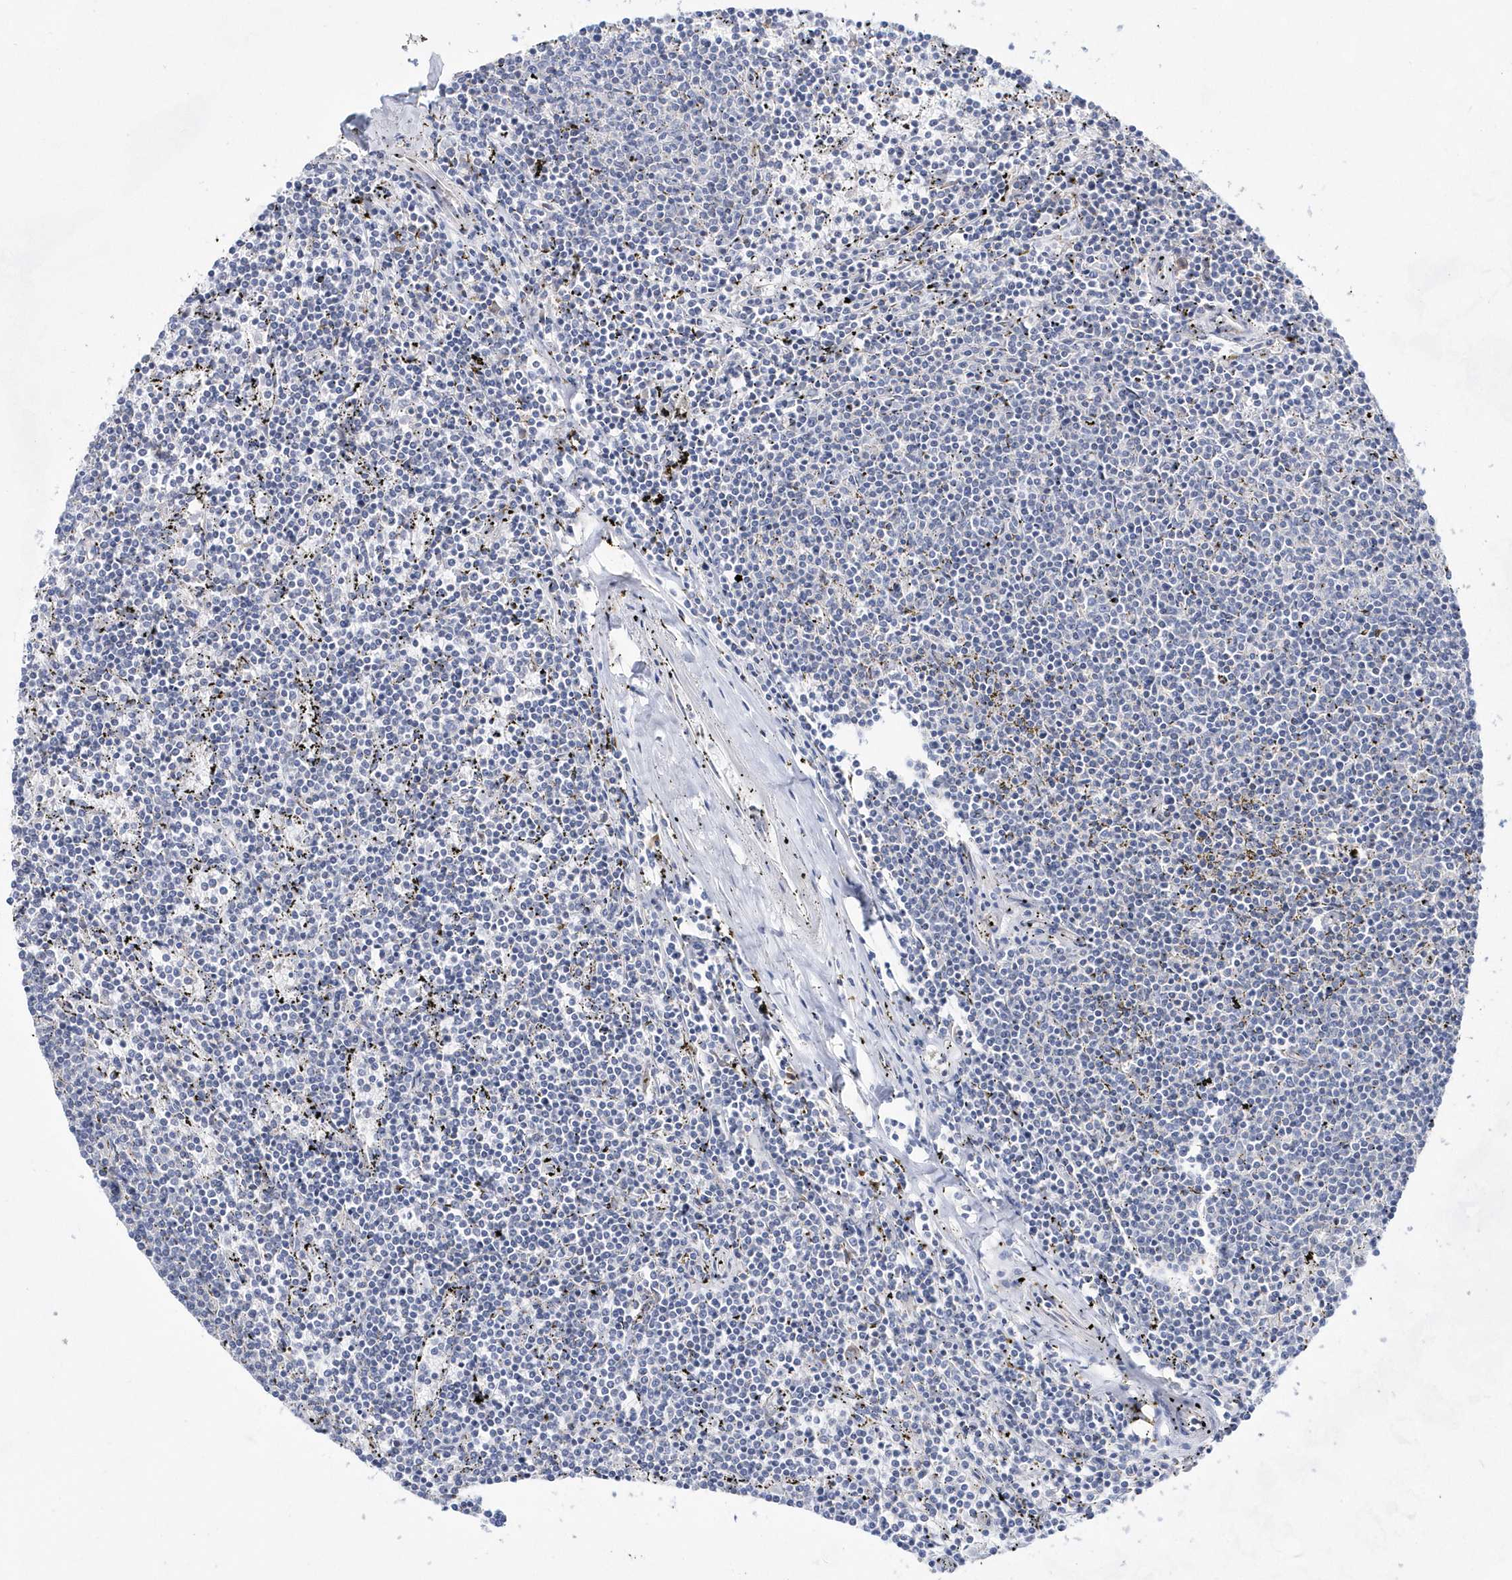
{"staining": {"intensity": "negative", "quantity": "none", "location": "none"}, "tissue": "lymphoma", "cell_type": "Tumor cells", "image_type": "cancer", "snomed": [{"axis": "morphology", "description": "Malignant lymphoma, non-Hodgkin's type, Low grade"}, {"axis": "topography", "description": "Spleen"}], "caption": "This is an immunohistochemistry micrograph of human malignant lymphoma, non-Hodgkin's type (low-grade). There is no expression in tumor cells.", "gene": "BDH2", "patient": {"sex": "female", "age": 50}}